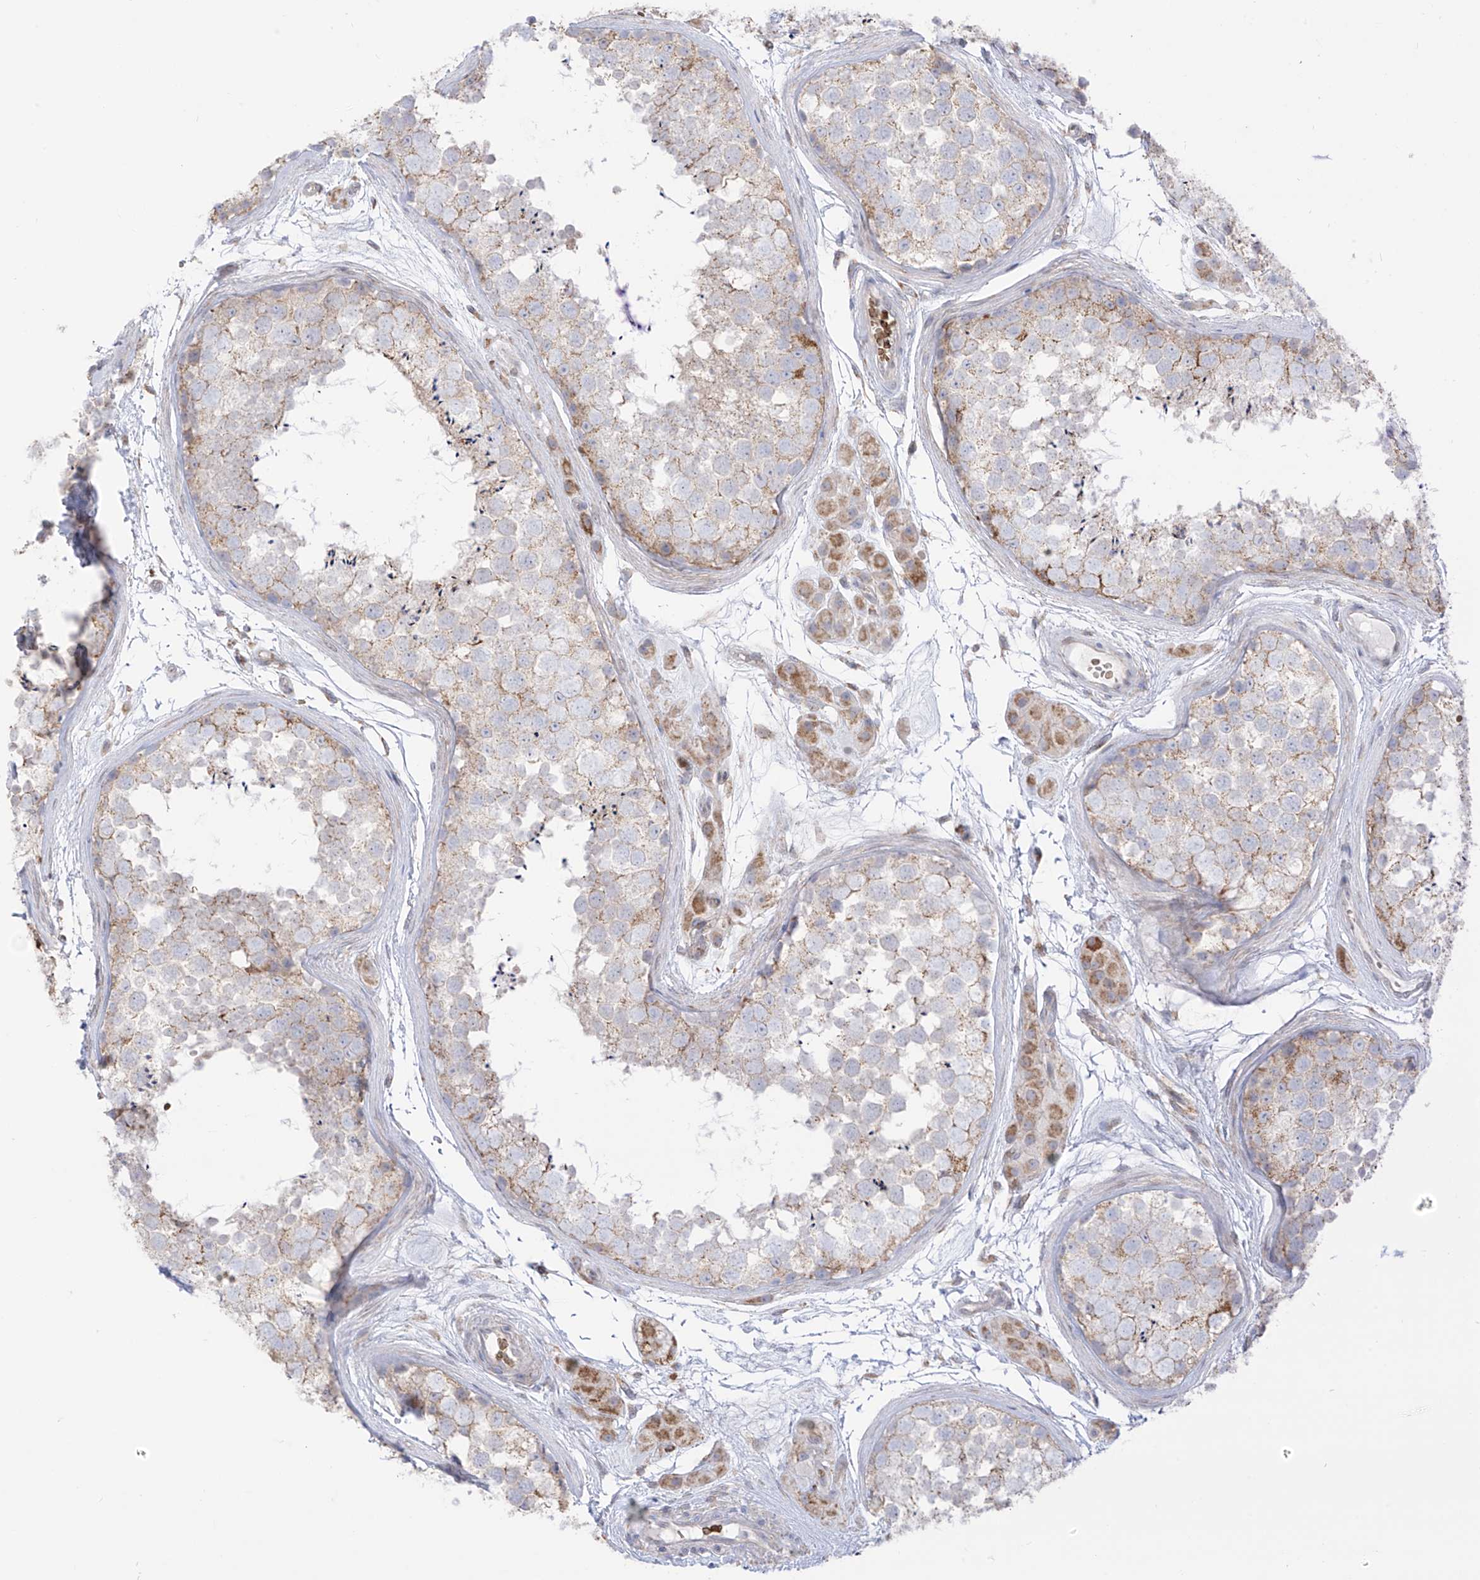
{"staining": {"intensity": "weak", "quantity": "25%-75%", "location": "cytoplasmic/membranous"}, "tissue": "testis", "cell_type": "Cells in seminiferous ducts", "image_type": "normal", "snomed": [{"axis": "morphology", "description": "Normal tissue, NOS"}, {"axis": "topography", "description": "Testis"}], "caption": "Testis stained with DAB IHC displays low levels of weak cytoplasmic/membranous staining in approximately 25%-75% of cells in seminiferous ducts.", "gene": "ARHGEF40", "patient": {"sex": "male", "age": 56}}